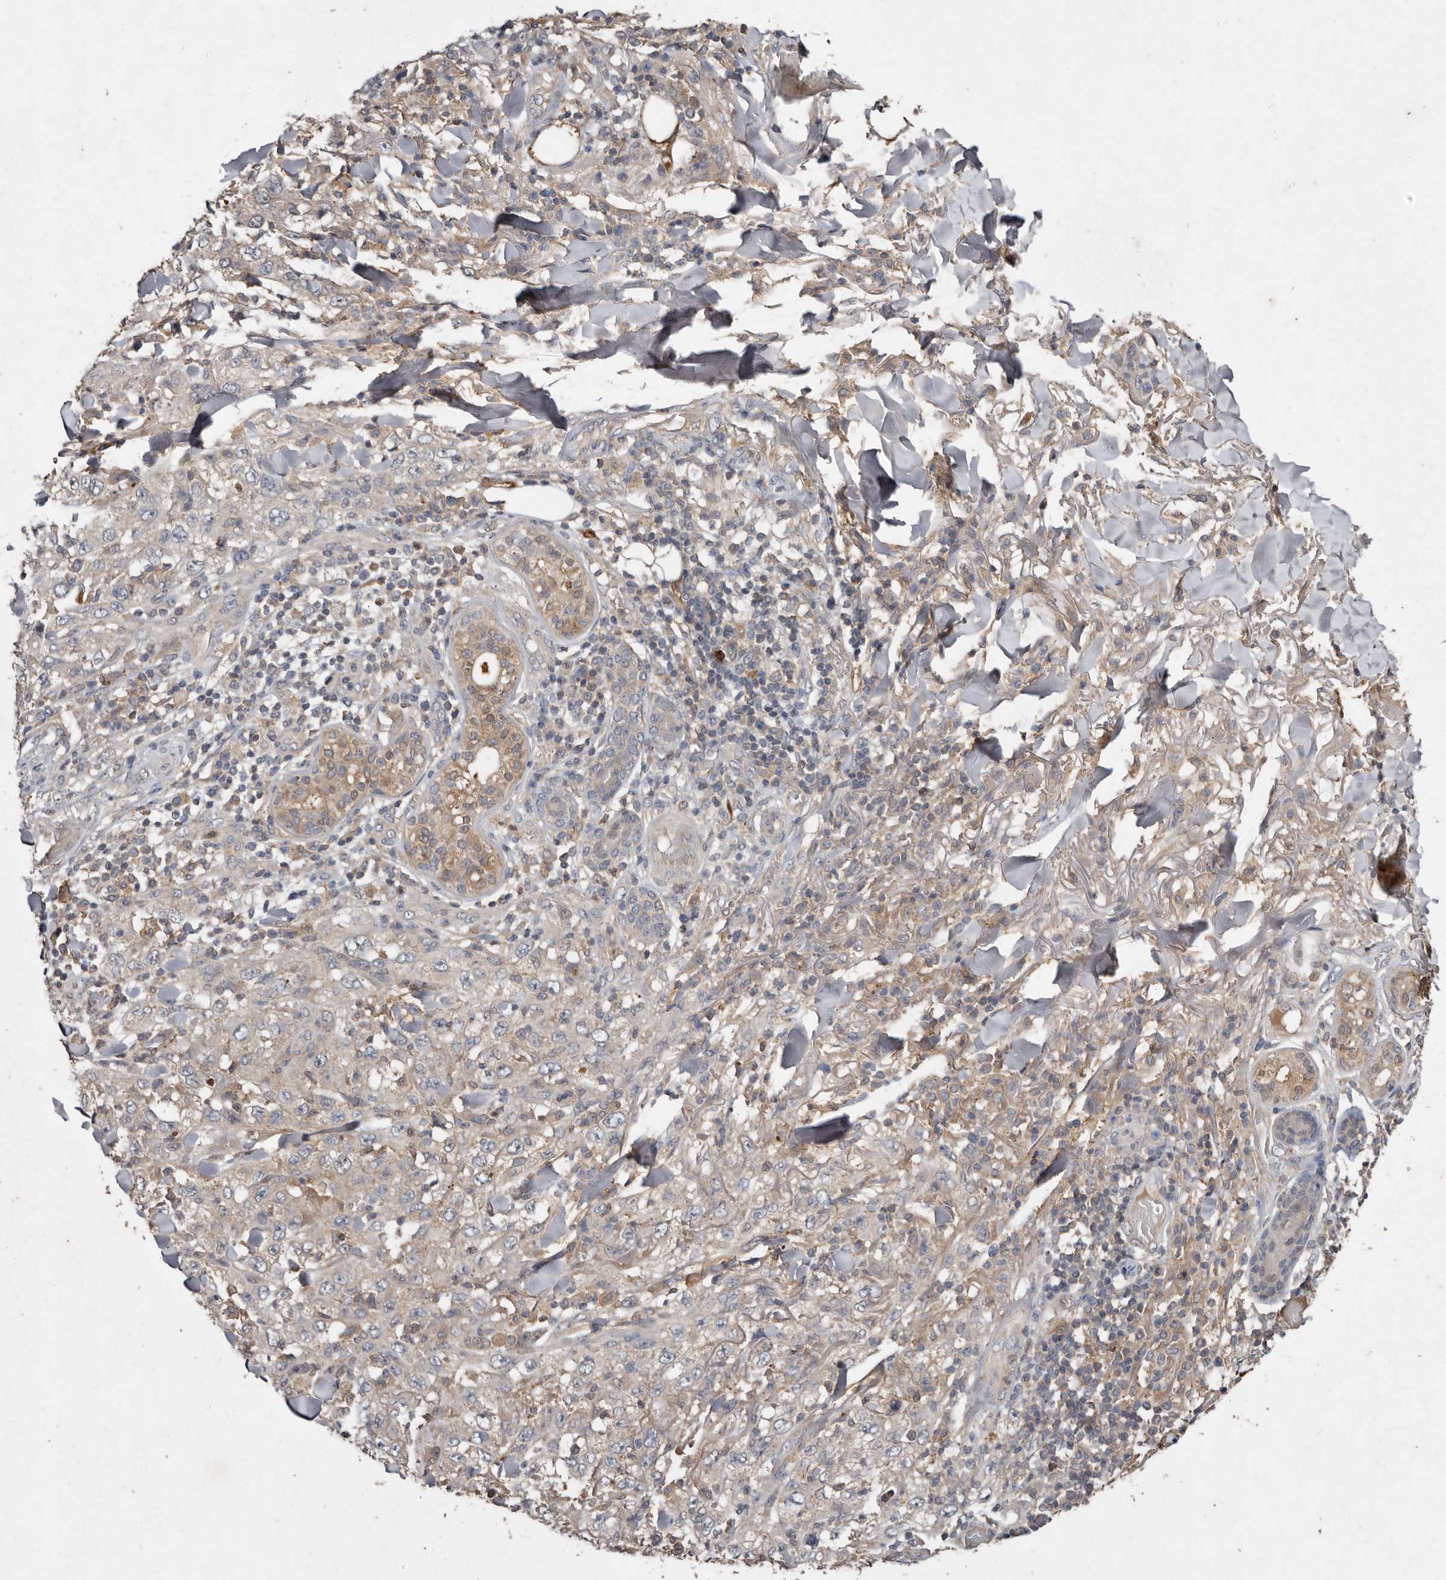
{"staining": {"intensity": "weak", "quantity": "<25%", "location": "cytoplasmic/membranous"}, "tissue": "skin cancer", "cell_type": "Tumor cells", "image_type": "cancer", "snomed": [{"axis": "morphology", "description": "Squamous cell carcinoma, NOS"}, {"axis": "topography", "description": "Skin"}], "caption": "Tumor cells show no significant protein expression in skin squamous cell carcinoma.", "gene": "EDEM1", "patient": {"sex": "female", "age": 88}}